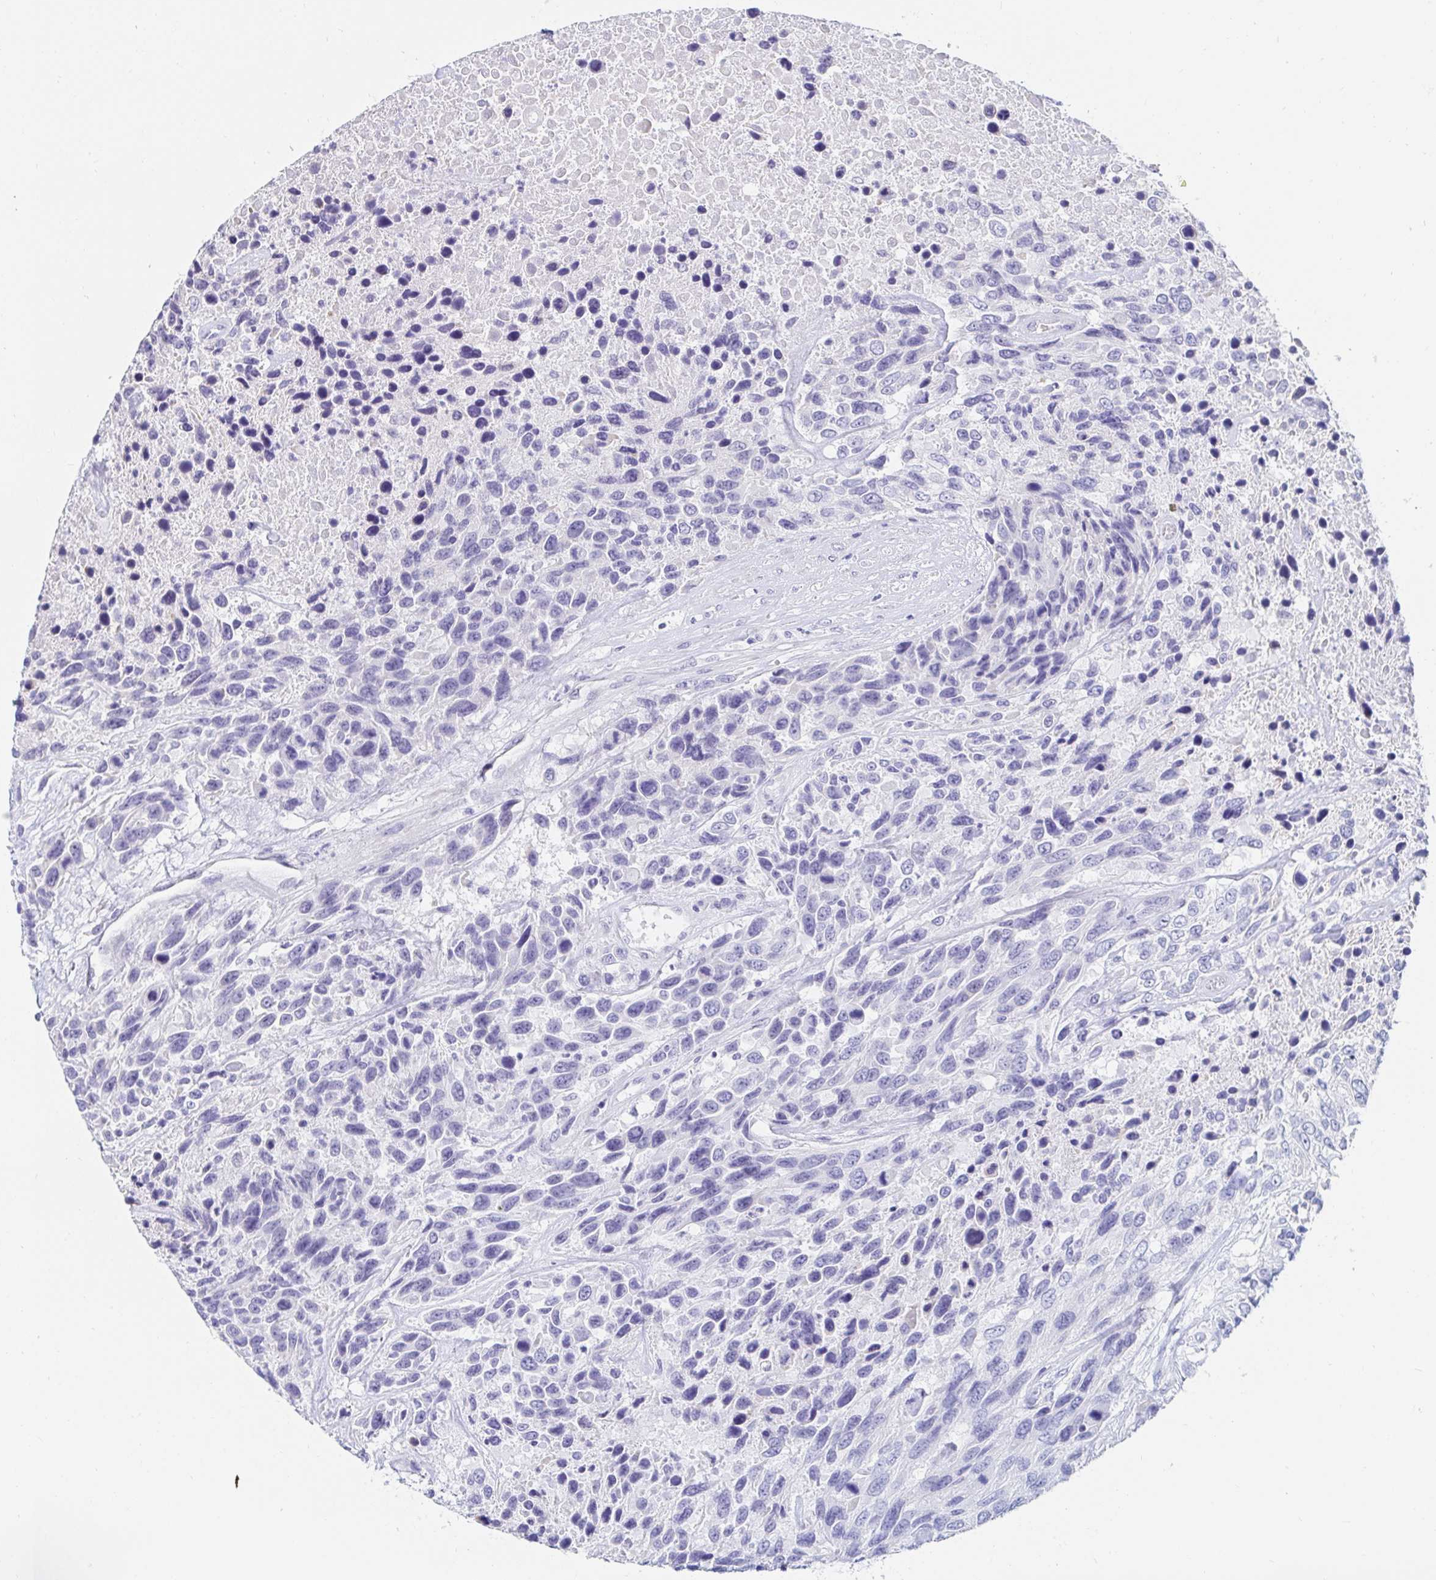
{"staining": {"intensity": "negative", "quantity": "none", "location": "none"}, "tissue": "urothelial cancer", "cell_type": "Tumor cells", "image_type": "cancer", "snomed": [{"axis": "morphology", "description": "Urothelial carcinoma, High grade"}, {"axis": "topography", "description": "Urinary bladder"}], "caption": "Immunohistochemical staining of urothelial cancer shows no significant staining in tumor cells.", "gene": "C4orf17", "patient": {"sex": "female", "age": 70}}